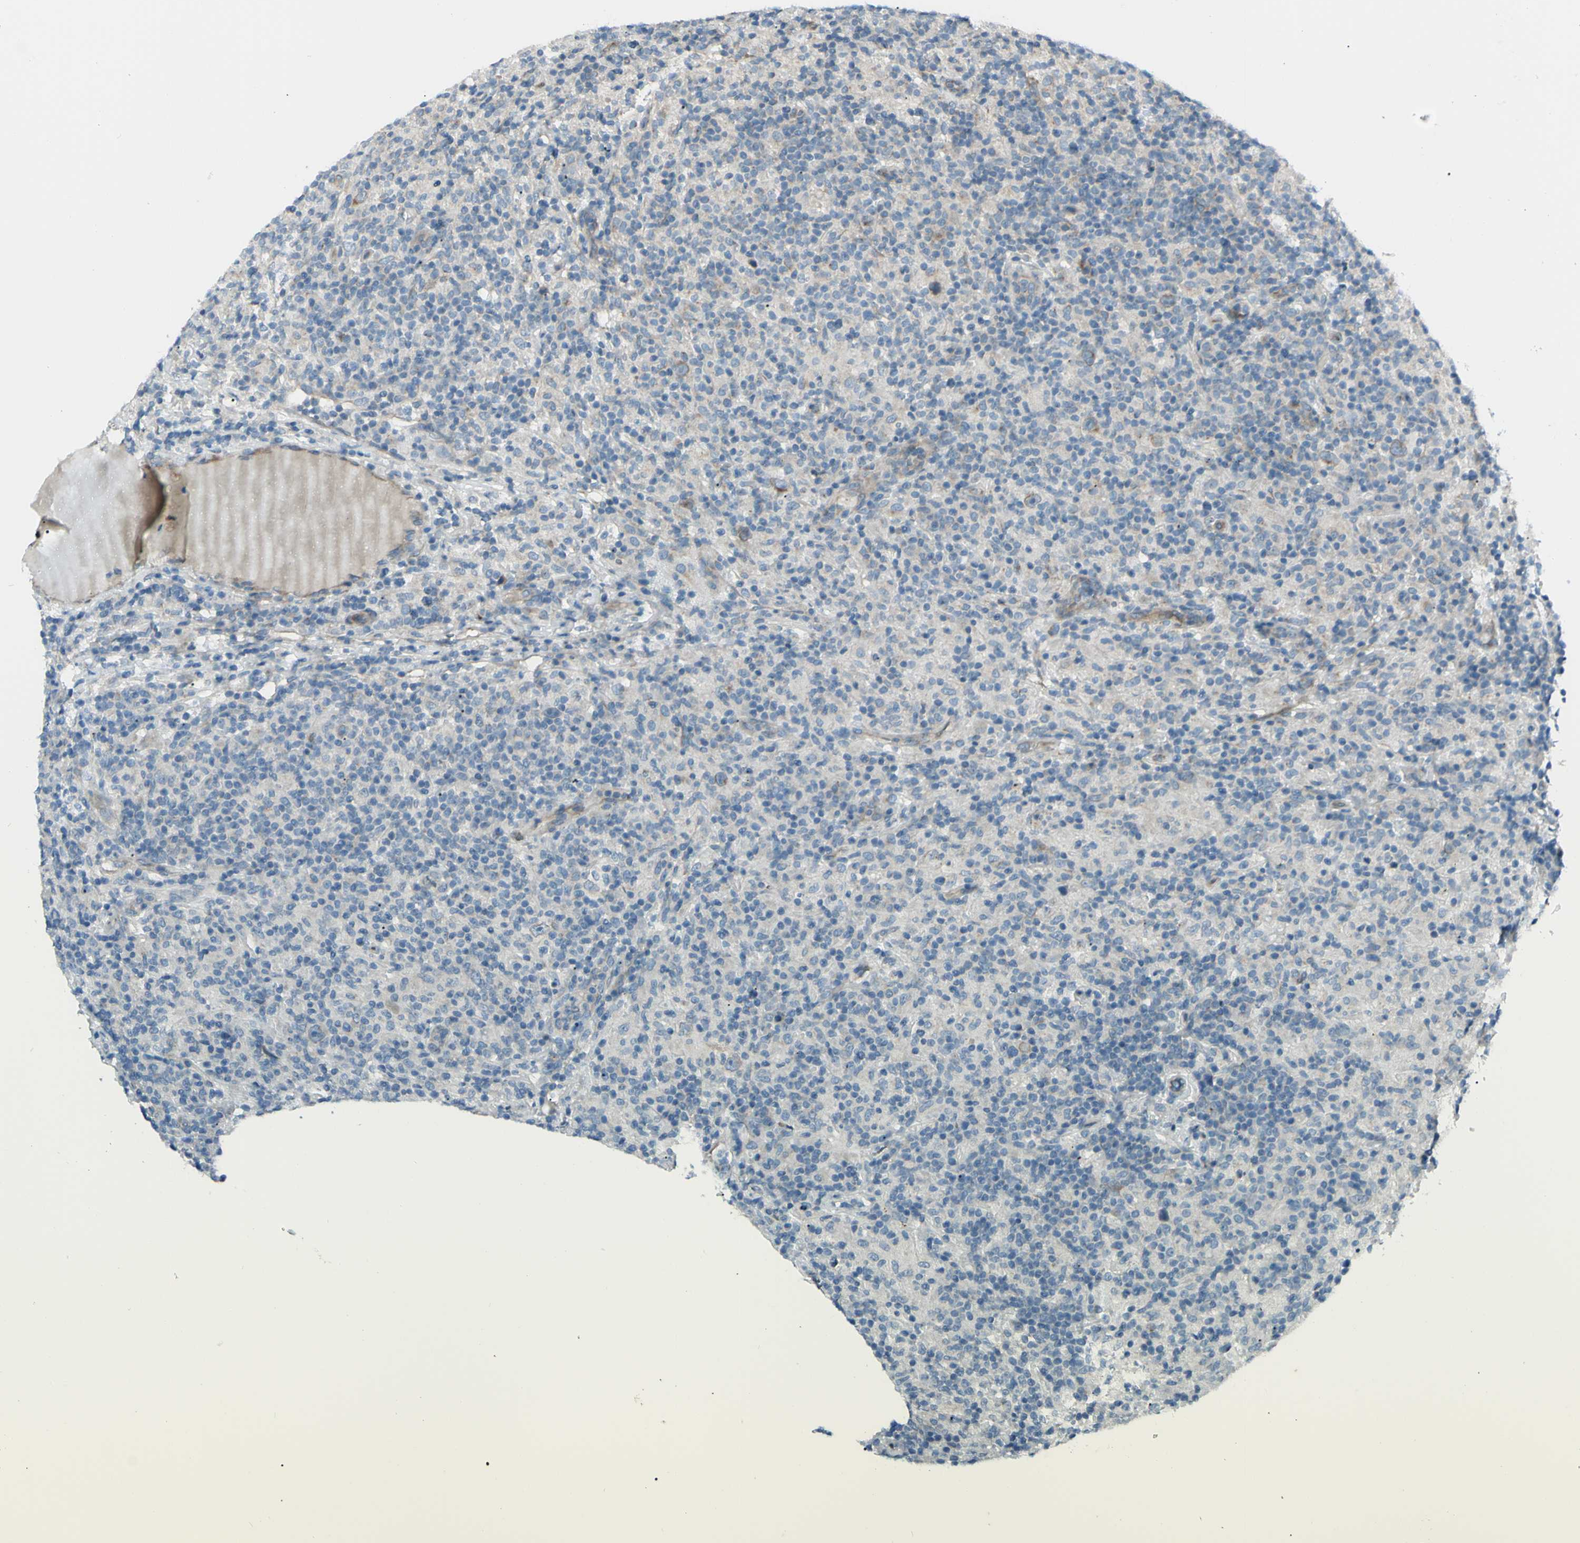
{"staining": {"intensity": "moderate", "quantity": ">75%", "location": "cytoplasmic/membranous"}, "tissue": "lymphoma", "cell_type": "Tumor cells", "image_type": "cancer", "snomed": [{"axis": "morphology", "description": "Hodgkin's disease, NOS"}, {"axis": "topography", "description": "Lymph node"}], "caption": "DAB immunohistochemical staining of human Hodgkin's disease shows moderate cytoplasmic/membranous protein staining in about >75% of tumor cells. Immunohistochemistry stains the protein of interest in brown and the nuclei are stained blue.", "gene": "LRRK1", "patient": {"sex": "male", "age": 70}}